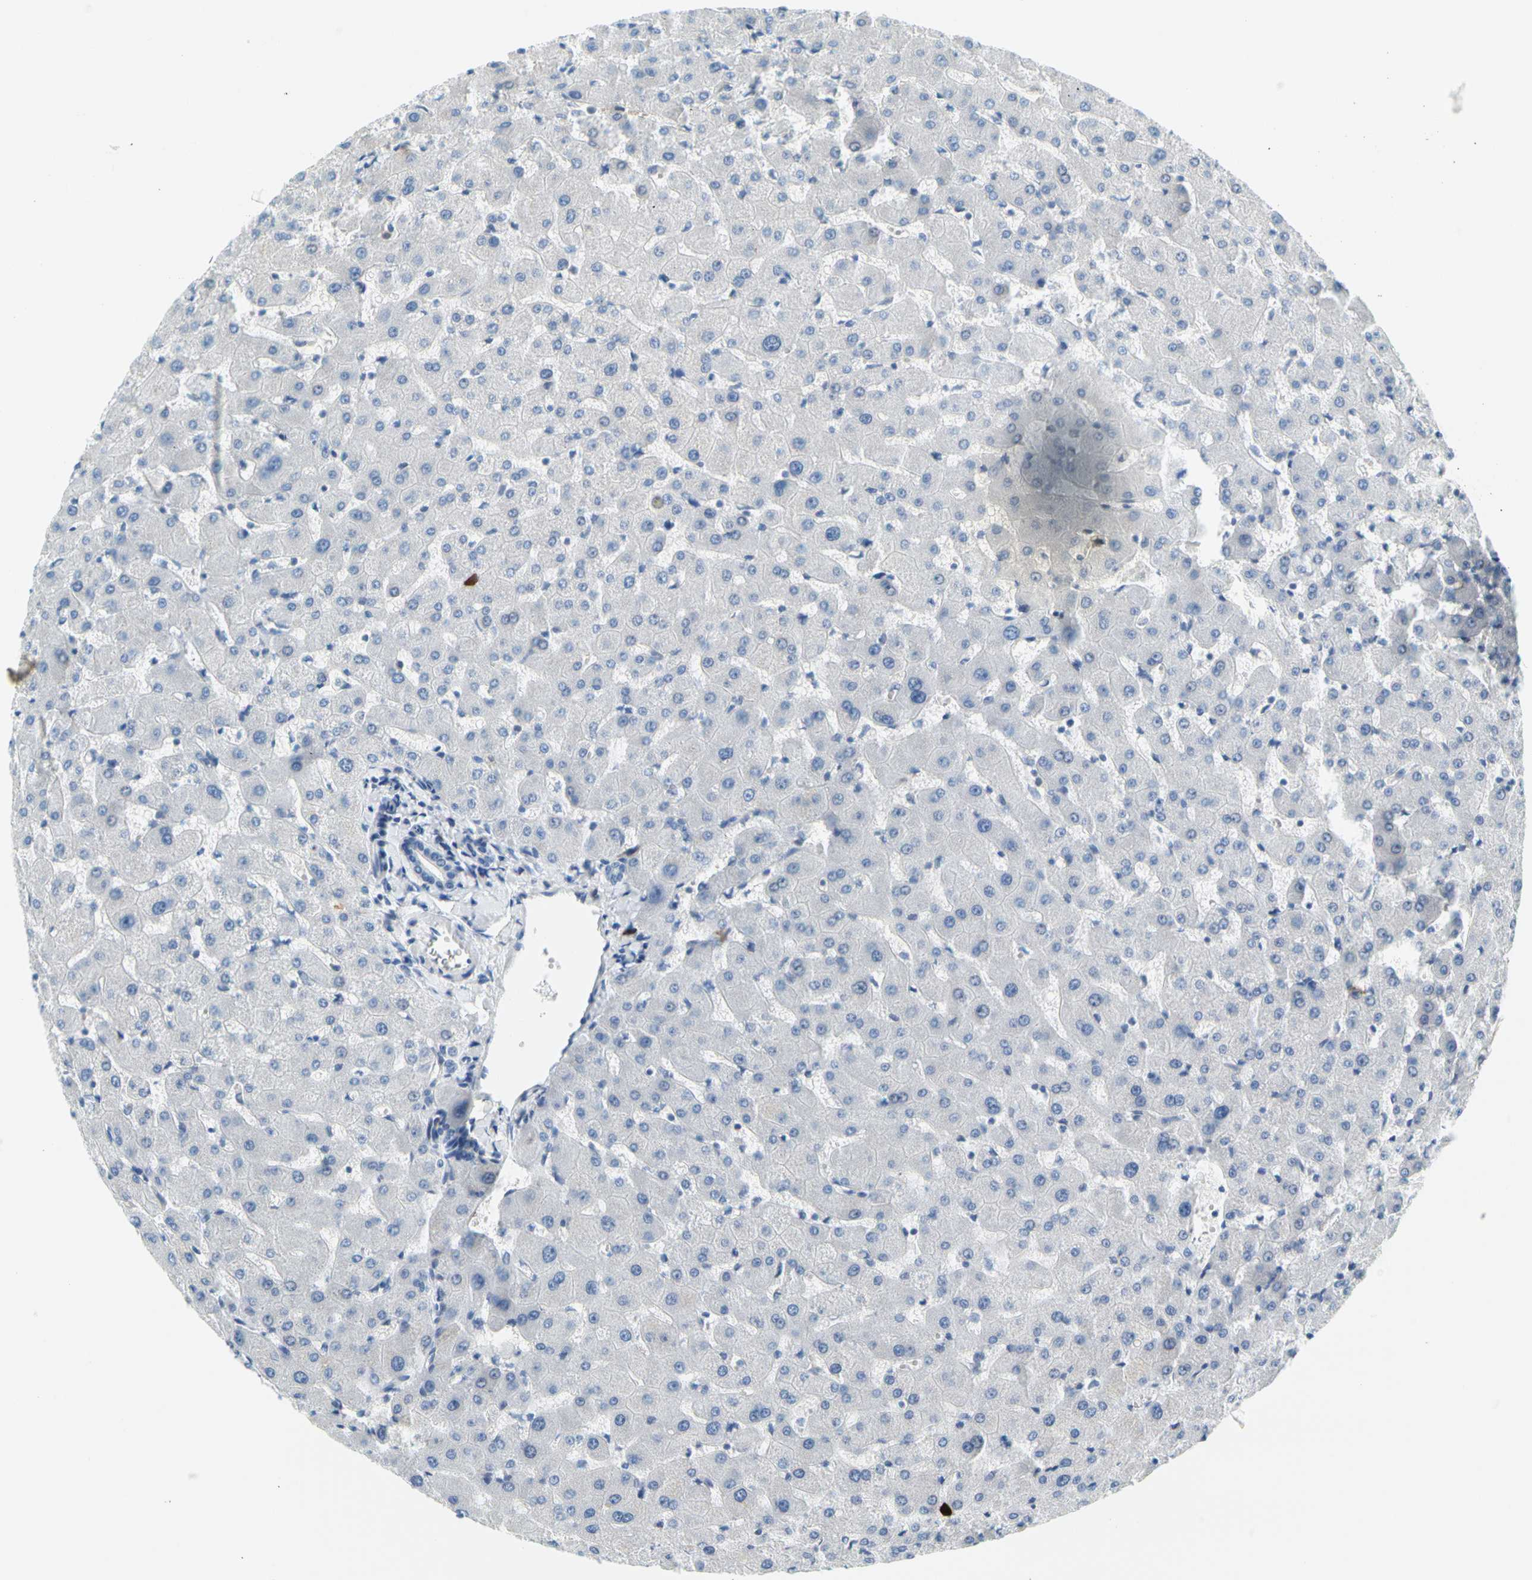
{"staining": {"intensity": "negative", "quantity": "none", "location": "none"}, "tissue": "liver", "cell_type": "Cholangiocytes", "image_type": "normal", "snomed": [{"axis": "morphology", "description": "Normal tissue, NOS"}, {"axis": "topography", "description": "Liver"}], "caption": "High magnification brightfield microscopy of normal liver stained with DAB (3,3'-diaminobenzidine) (brown) and counterstained with hematoxylin (blue): cholangiocytes show no significant expression.", "gene": "TACC3", "patient": {"sex": "female", "age": 63}}